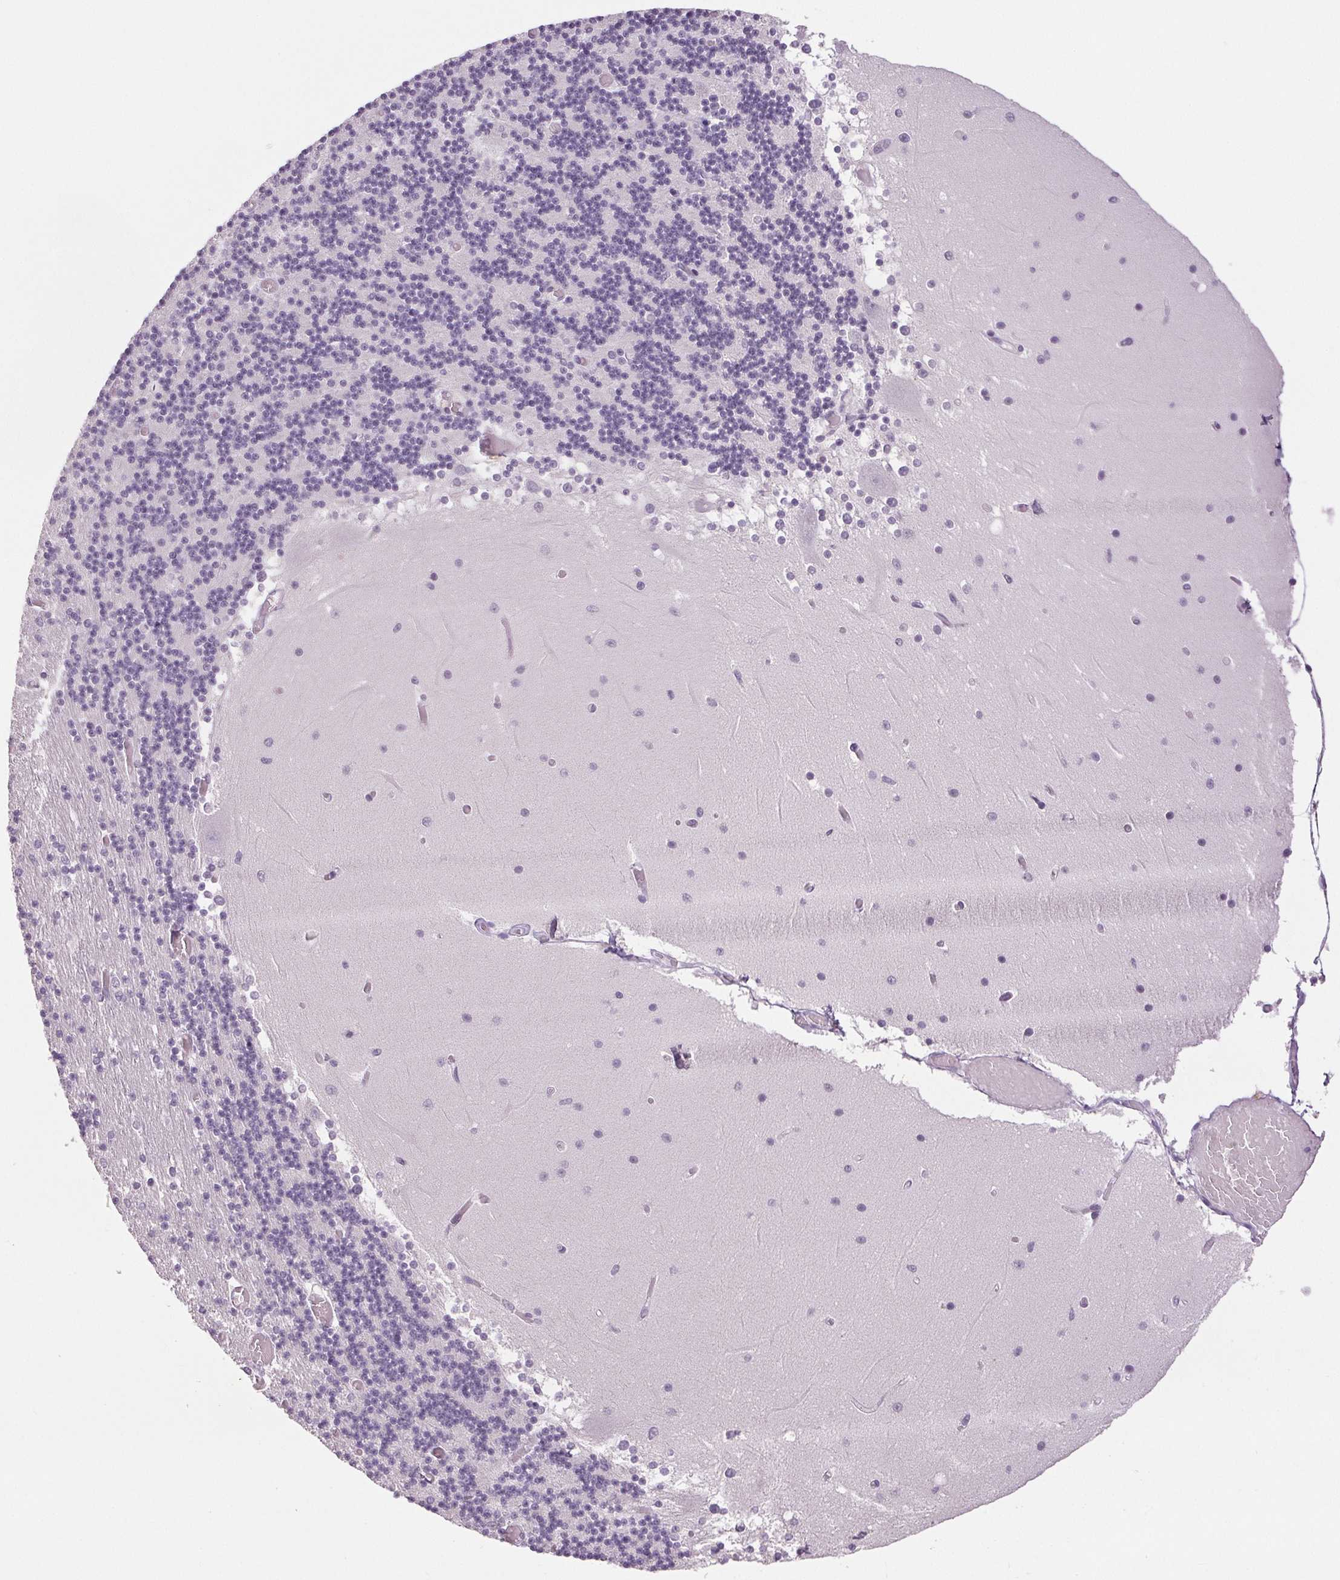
{"staining": {"intensity": "negative", "quantity": "none", "location": "none"}, "tissue": "cerebellum", "cell_type": "Cells in granular layer", "image_type": "normal", "snomed": [{"axis": "morphology", "description": "Normal tissue, NOS"}, {"axis": "topography", "description": "Cerebellum"}], "caption": "Cerebellum stained for a protein using immunohistochemistry (IHC) shows no positivity cells in granular layer.", "gene": "LTF", "patient": {"sex": "female", "age": 28}}